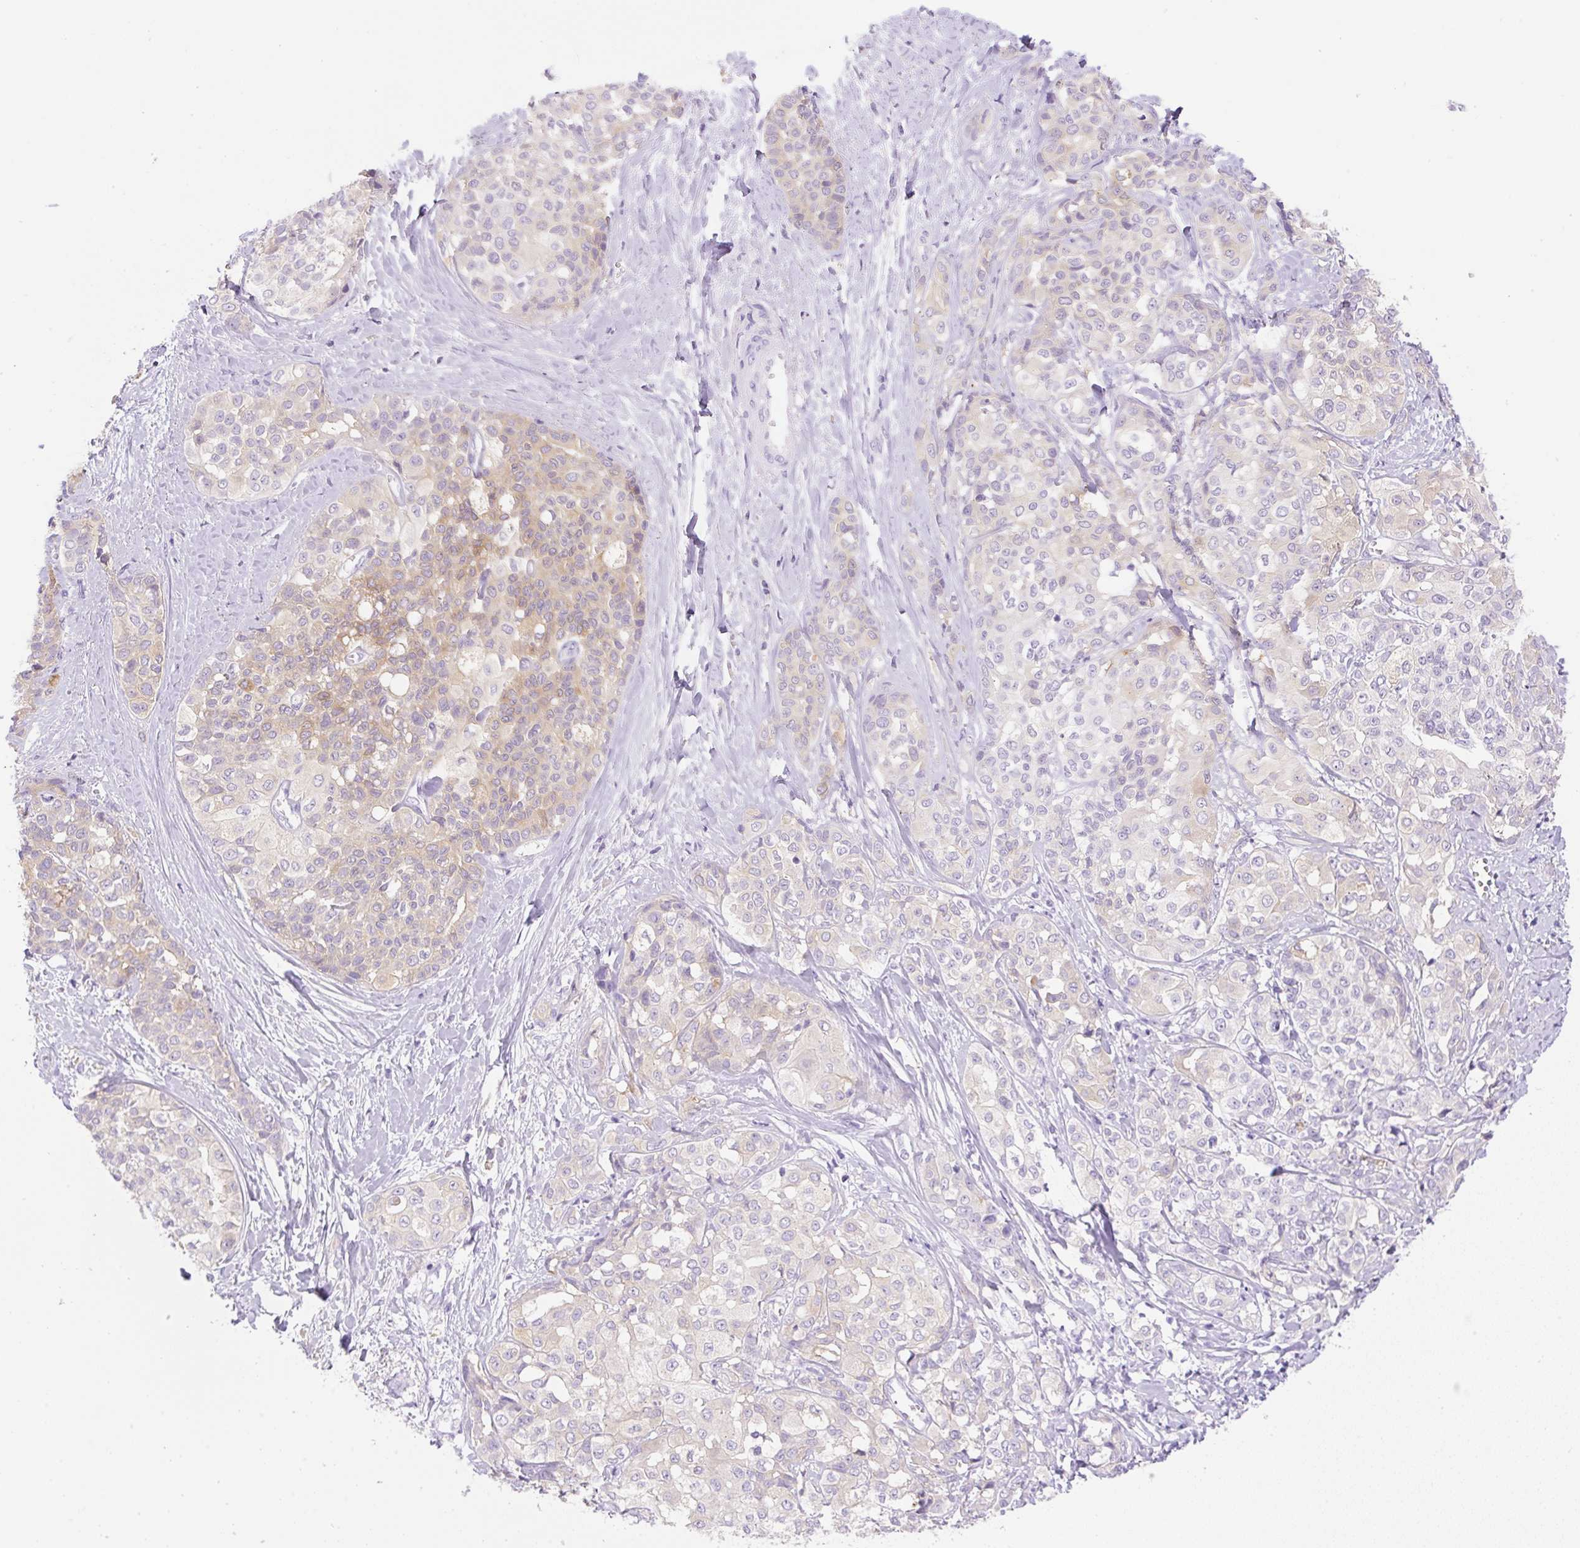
{"staining": {"intensity": "weak", "quantity": "<25%", "location": "cytoplasmic/membranous"}, "tissue": "liver cancer", "cell_type": "Tumor cells", "image_type": "cancer", "snomed": [{"axis": "morphology", "description": "Cholangiocarcinoma"}, {"axis": "topography", "description": "Liver"}], "caption": "This is a histopathology image of IHC staining of cholangiocarcinoma (liver), which shows no staining in tumor cells.", "gene": "DENND5A", "patient": {"sex": "female", "age": 77}}